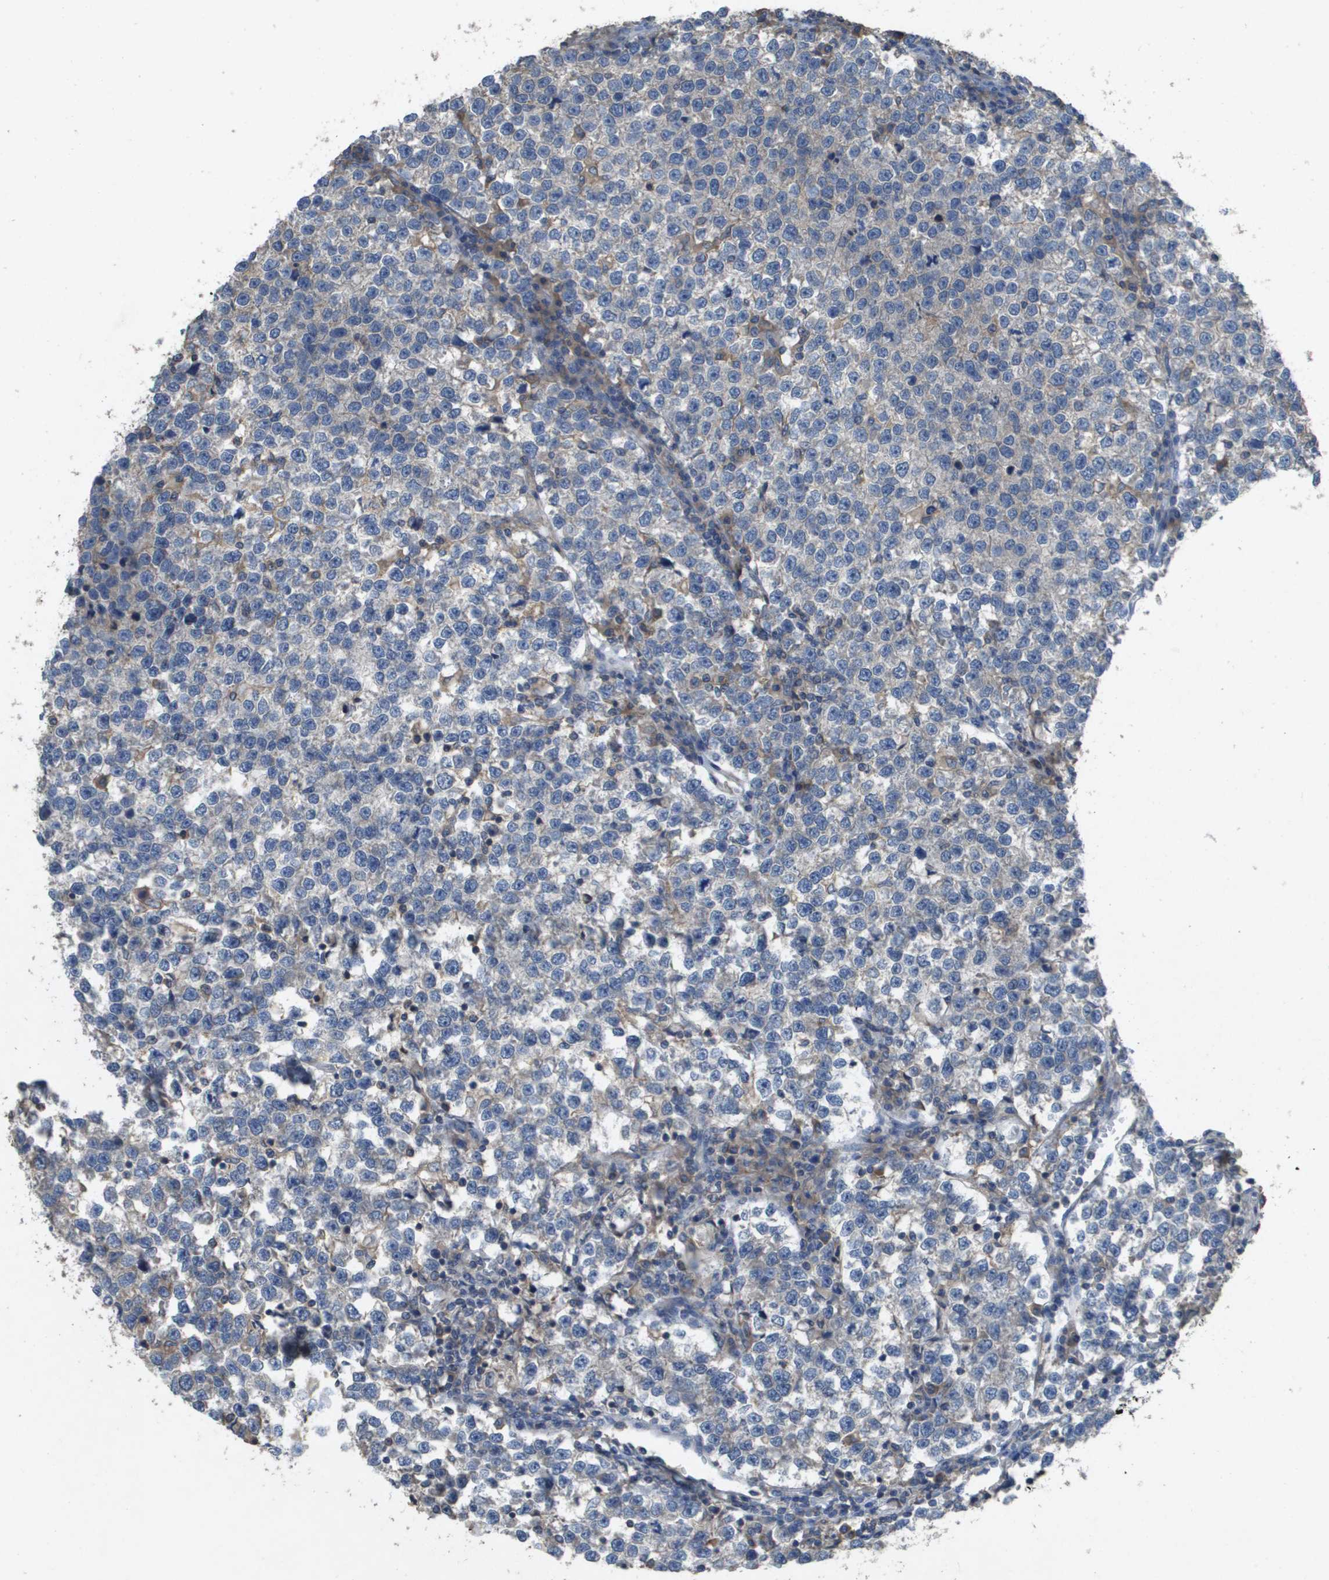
{"staining": {"intensity": "negative", "quantity": "none", "location": "none"}, "tissue": "testis cancer", "cell_type": "Tumor cells", "image_type": "cancer", "snomed": [{"axis": "morphology", "description": "Normal tissue, NOS"}, {"axis": "morphology", "description": "Seminoma, NOS"}, {"axis": "topography", "description": "Testis"}], "caption": "The photomicrograph displays no staining of tumor cells in testis cancer.", "gene": "CLCA4", "patient": {"sex": "male", "age": 43}}